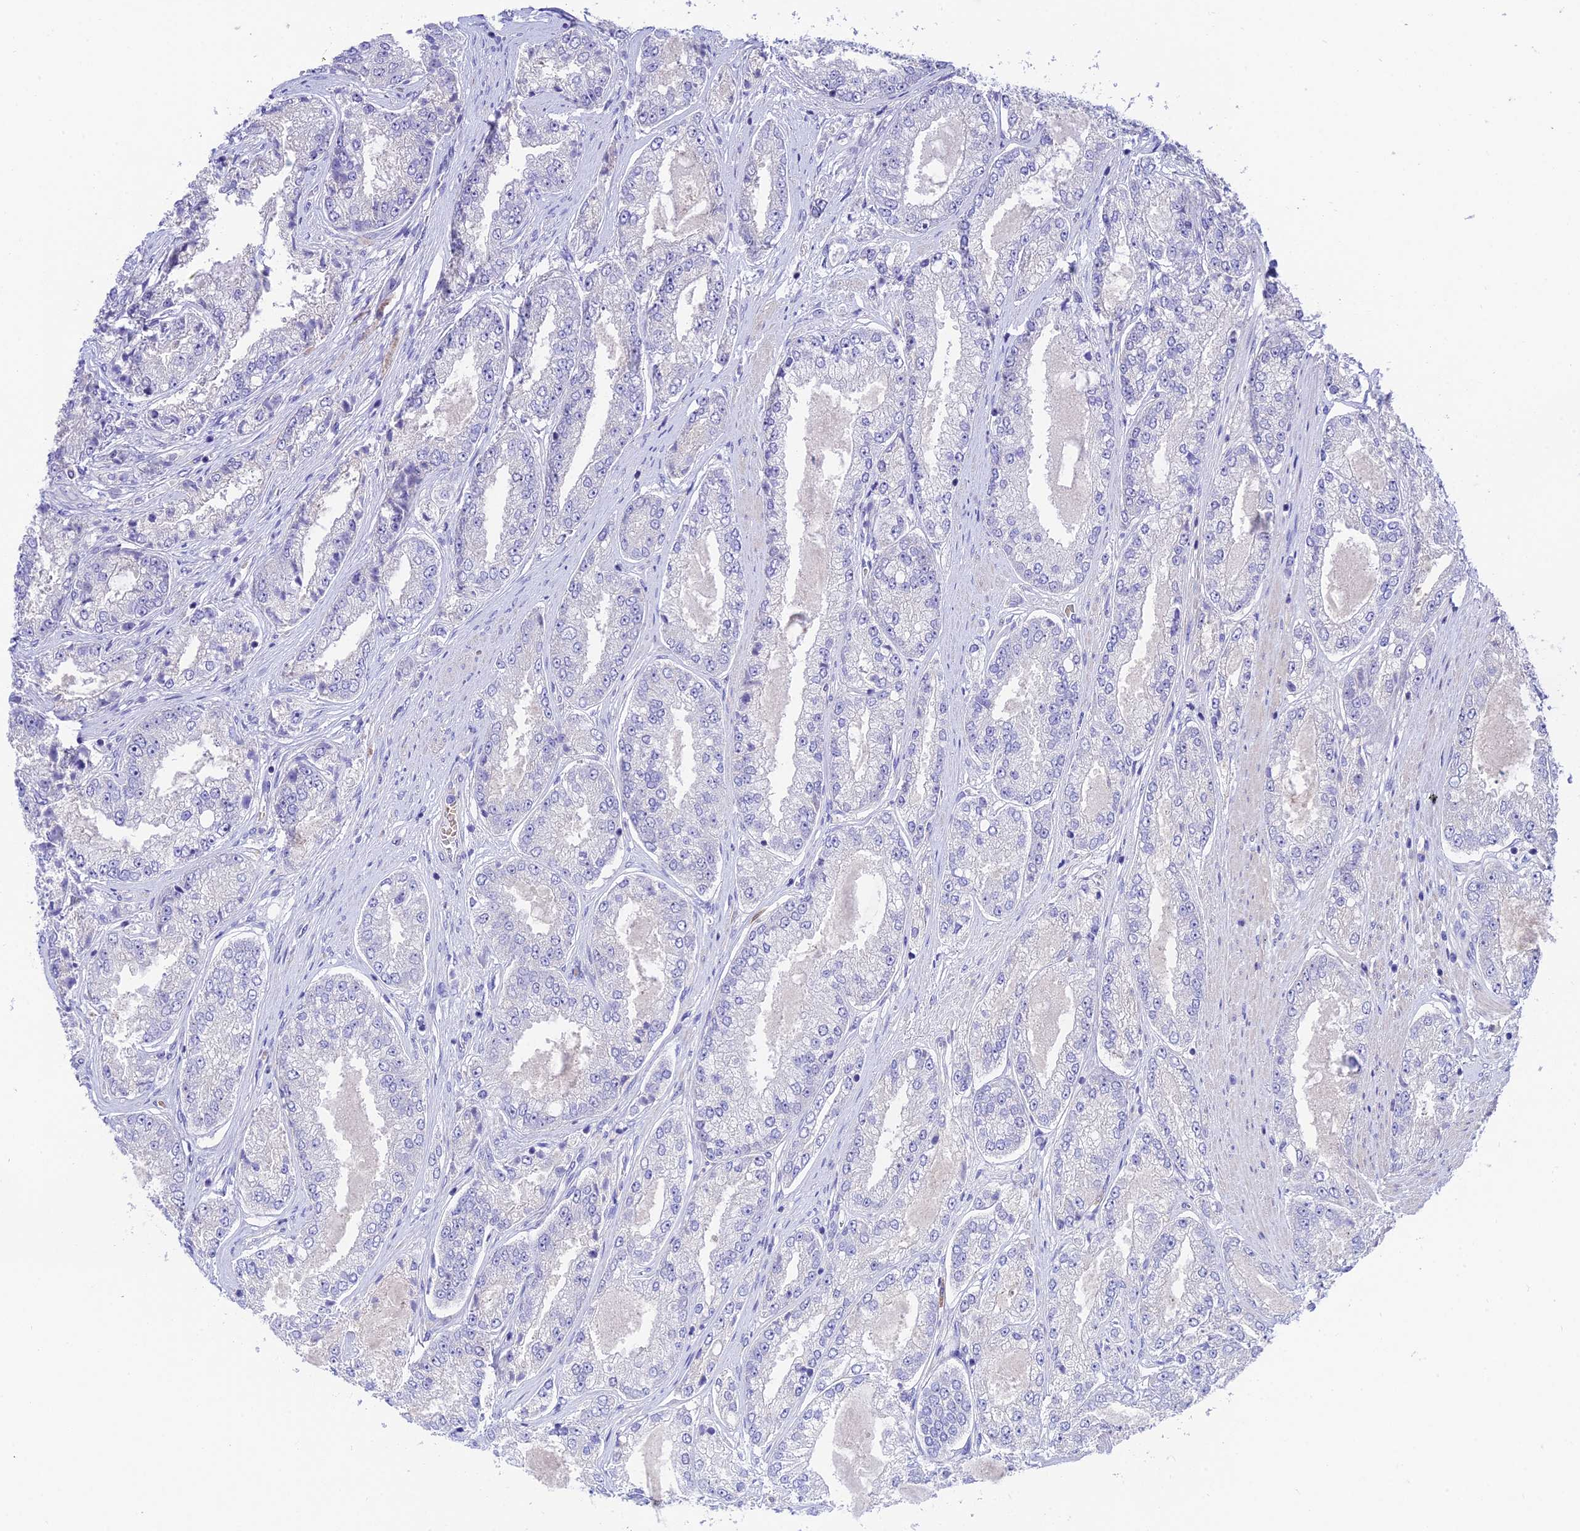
{"staining": {"intensity": "negative", "quantity": "none", "location": "none"}, "tissue": "prostate cancer", "cell_type": "Tumor cells", "image_type": "cancer", "snomed": [{"axis": "morphology", "description": "Adenocarcinoma, High grade"}, {"axis": "topography", "description": "Prostate"}], "caption": "Prostate high-grade adenocarcinoma was stained to show a protein in brown. There is no significant expression in tumor cells. The staining was performed using DAB (3,3'-diaminobenzidine) to visualize the protein expression in brown, while the nuclei were stained in blue with hematoxylin (Magnification: 20x).", "gene": "DUSP29", "patient": {"sex": "male", "age": 71}}